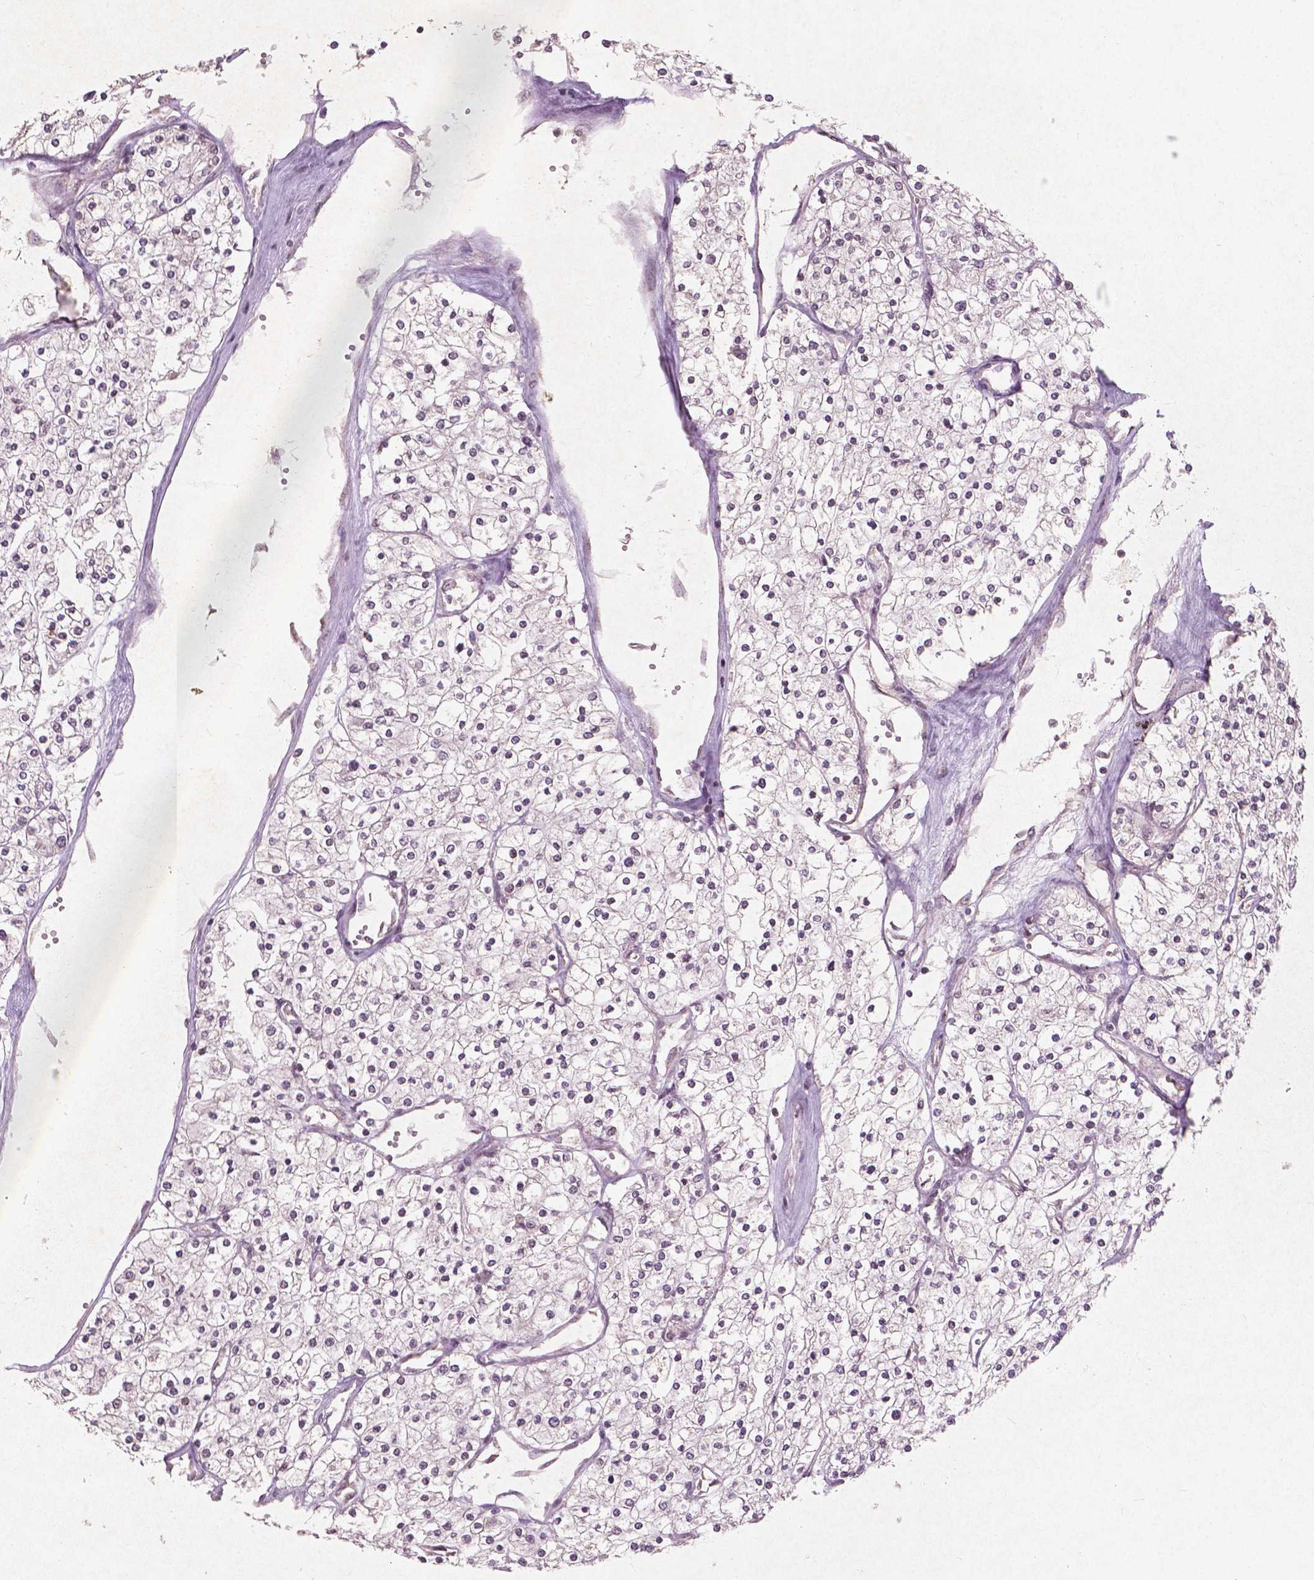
{"staining": {"intensity": "negative", "quantity": "none", "location": "none"}, "tissue": "renal cancer", "cell_type": "Tumor cells", "image_type": "cancer", "snomed": [{"axis": "morphology", "description": "Adenocarcinoma, NOS"}, {"axis": "topography", "description": "Kidney"}], "caption": "Protein analysis of renal adenocarcinoma reveals no significant staining in tumor cells.", "gene": "SMAD2", "patient": {"sex": "male", "age": 80}}